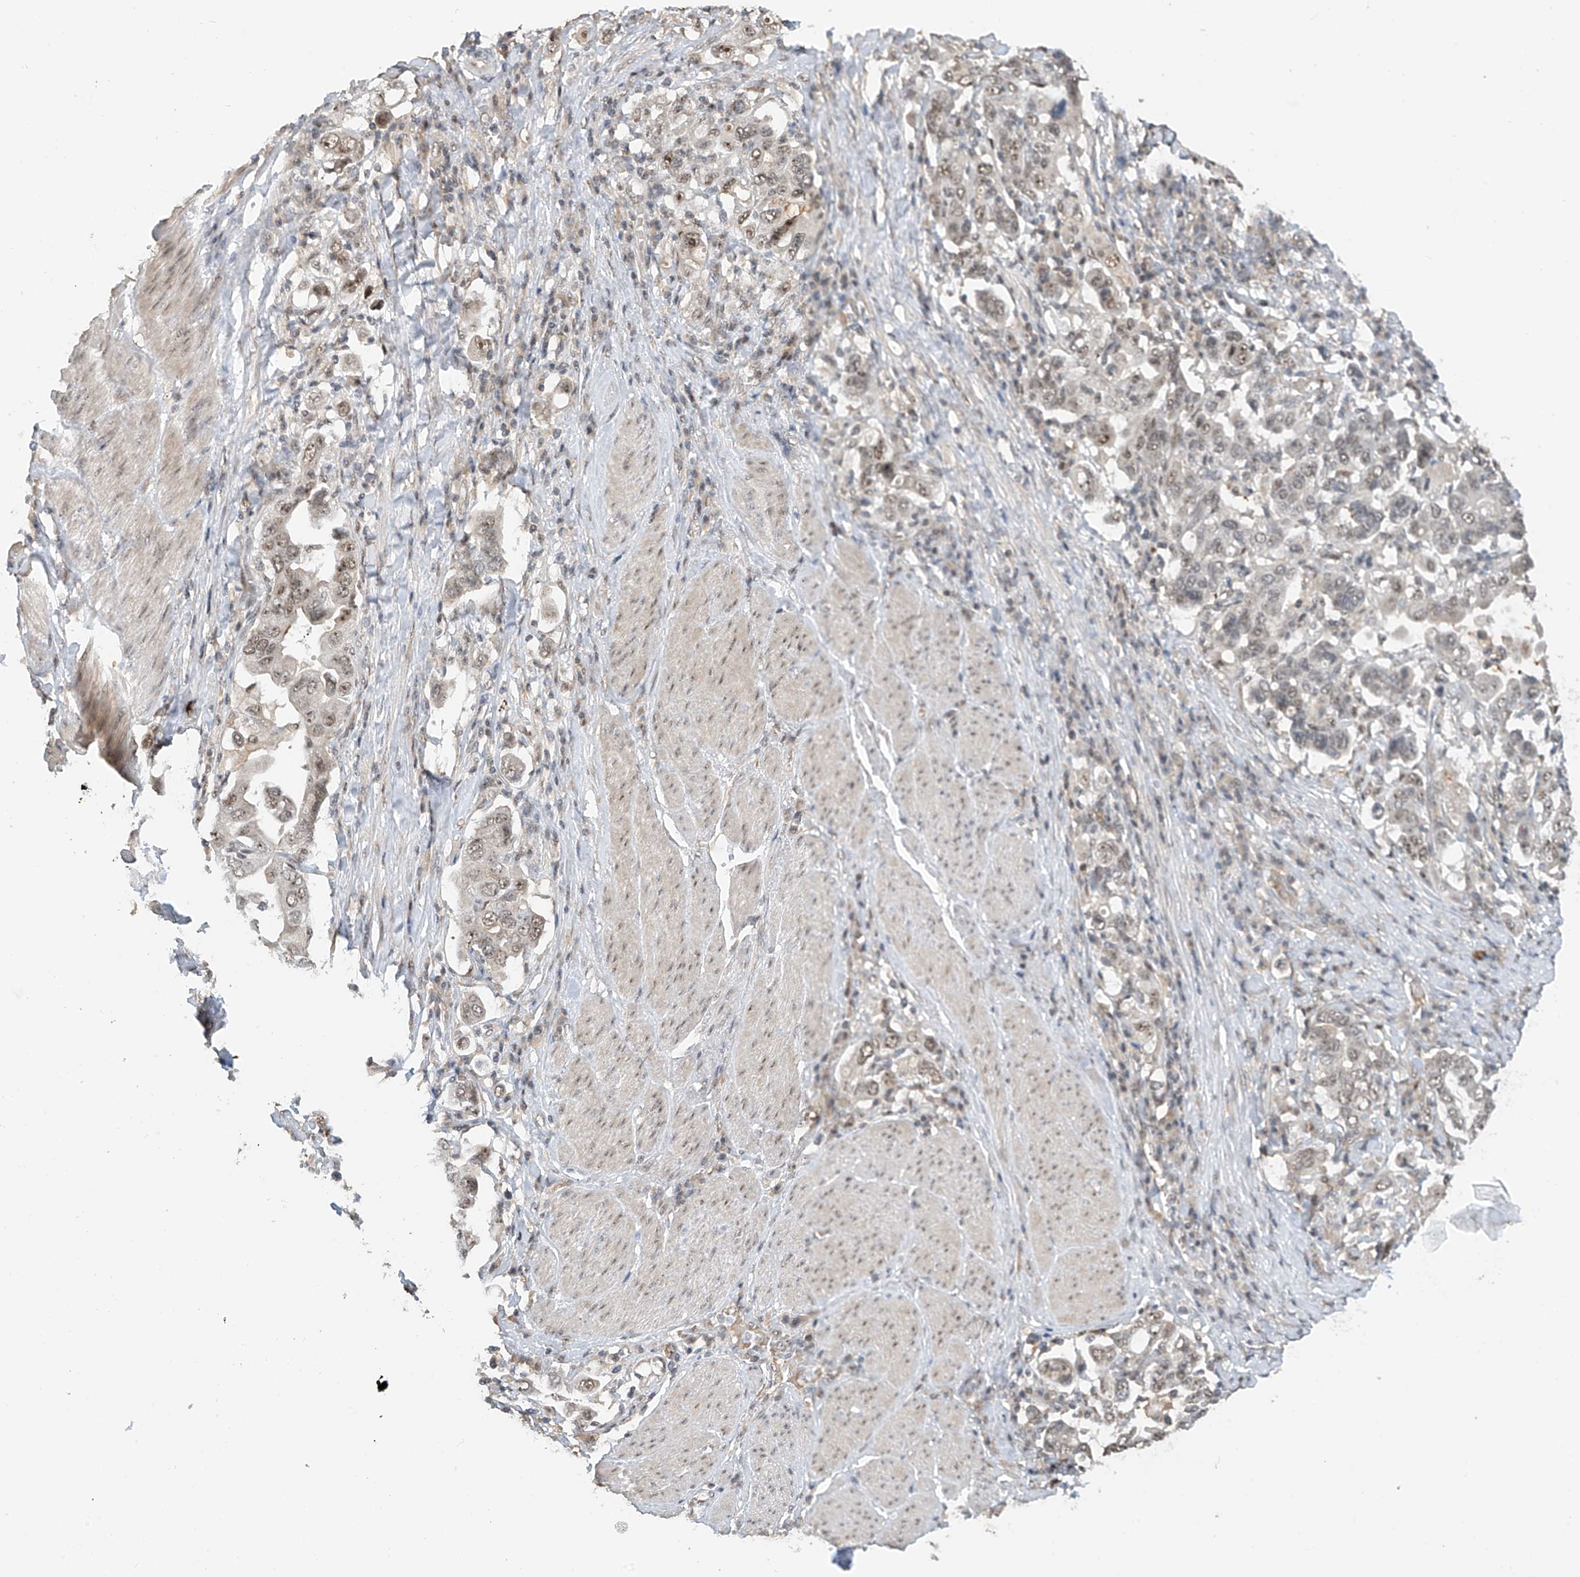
{"staining": {"intensity": "weak", "quantity": ">75%", "location": "nuclear"}, "tissue": "stomach cancer", "cell_type": "Tumor cells", "image_type": "cancer", "snomed": [{"axis": "morphology", "description": "Adenocarcinoma, NOS"}, {"axis": "topography", "description": "Stomach, upper"}], "caption": "Human stomach cancer (adenocarcinoma) stained with a brown dye demonstrates weak nuclear positive expression in approximately >75% of tumor cells.", "gene": "C1orf131", "patient": {"sex": "male", "age": 62}}